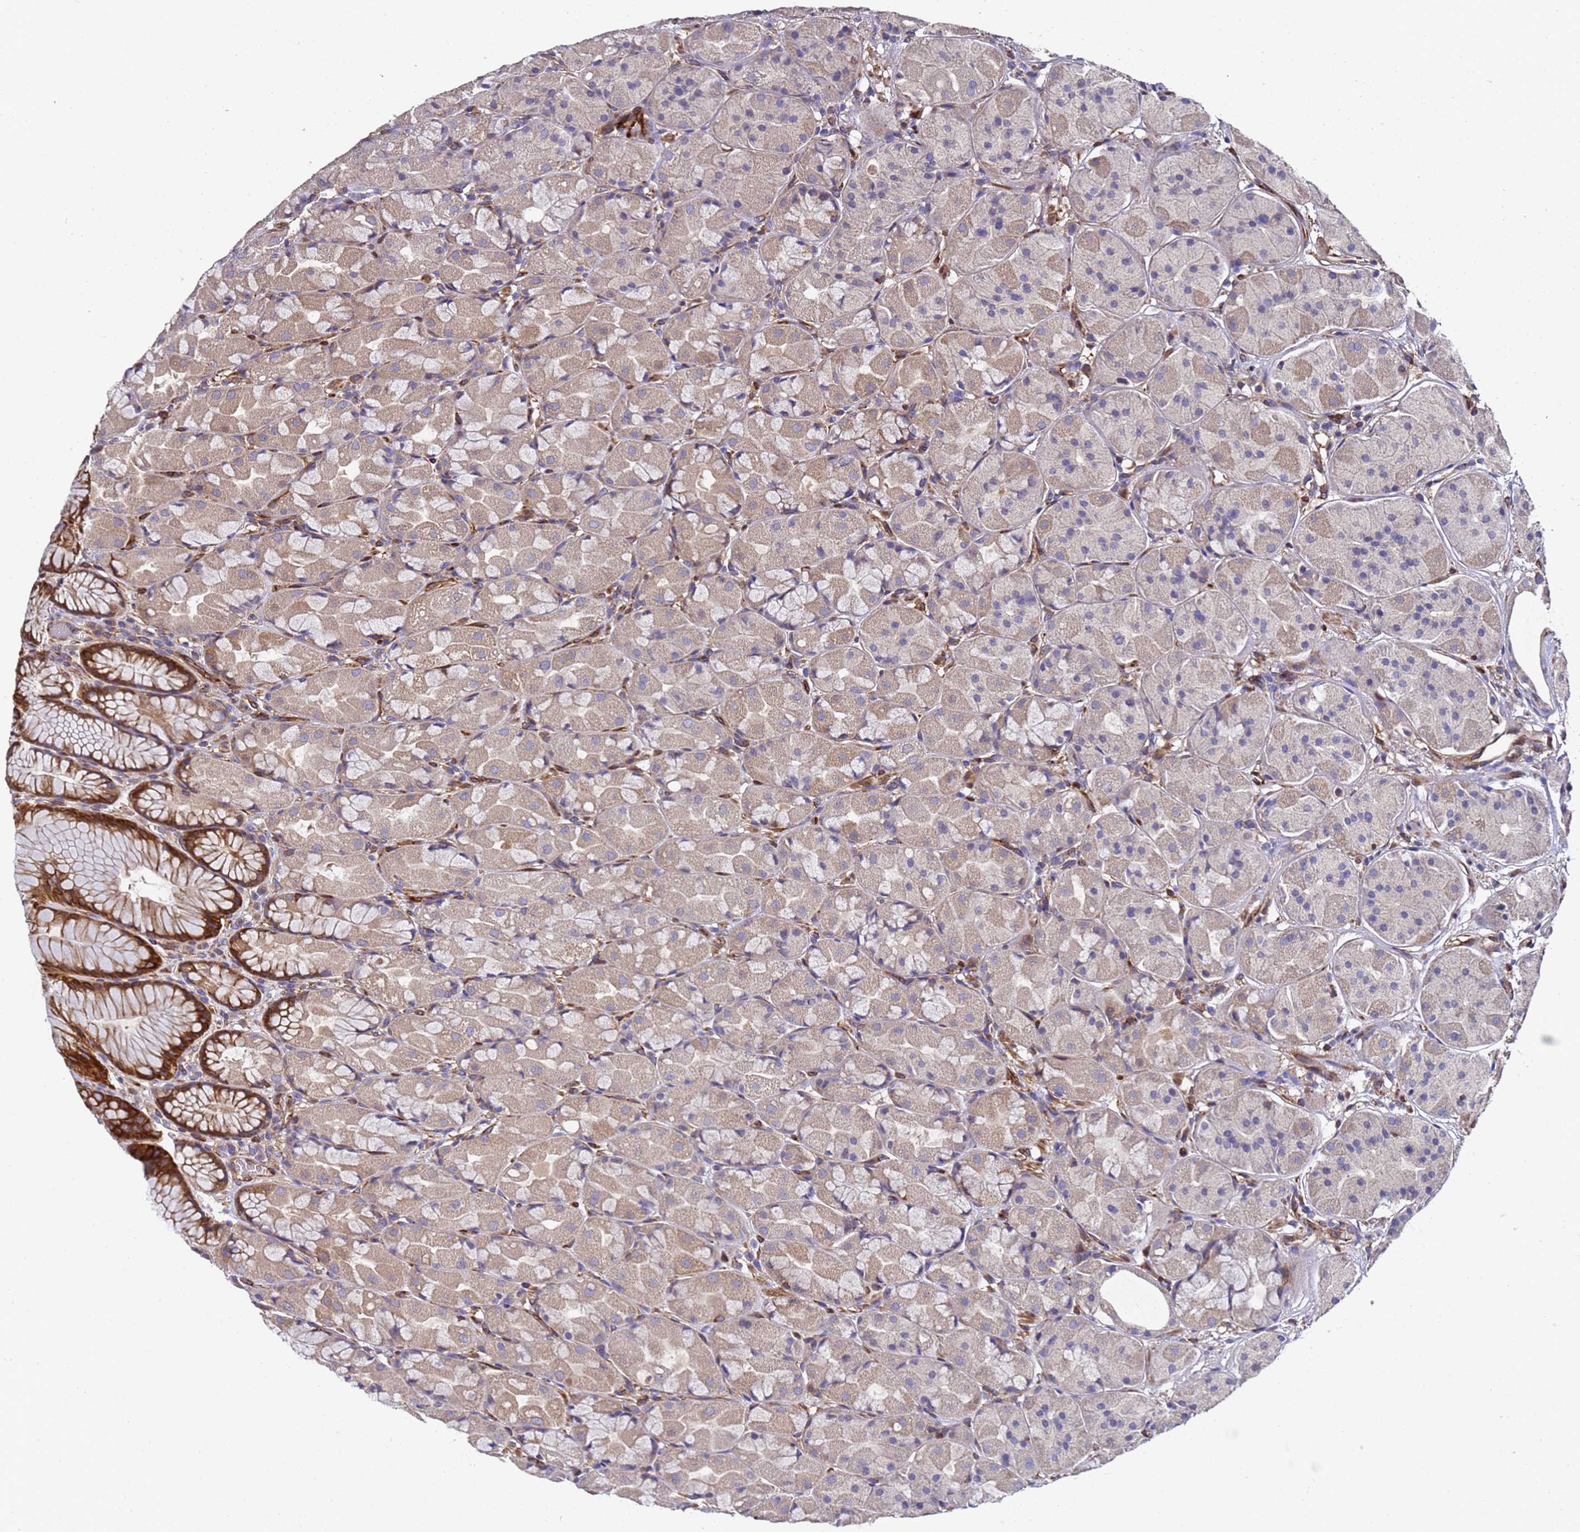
{"staining": {"intensity": "strong", "quantity": "25%-75%", "location": "cytoplasmic/membranous"}, "tissue": "stomach", "cell_type": "Glandular cells", "image_type": "normal", "snomed": [{"axis": "morphology", "description": "Normal tissue, NOS"}, {"axis": "topography", "description": "Stomach"}], "caption": "Stomach was stained to show a protein in brown. There is high levels of strong cytoplasmic/membranous positivity in about 25%-75% of glandular cells. Ihc stains the protein of interest in brown and the nuclei are stained blue.", "gene": "MOCS1", "patient": {"sex": "male", "age": 57}}